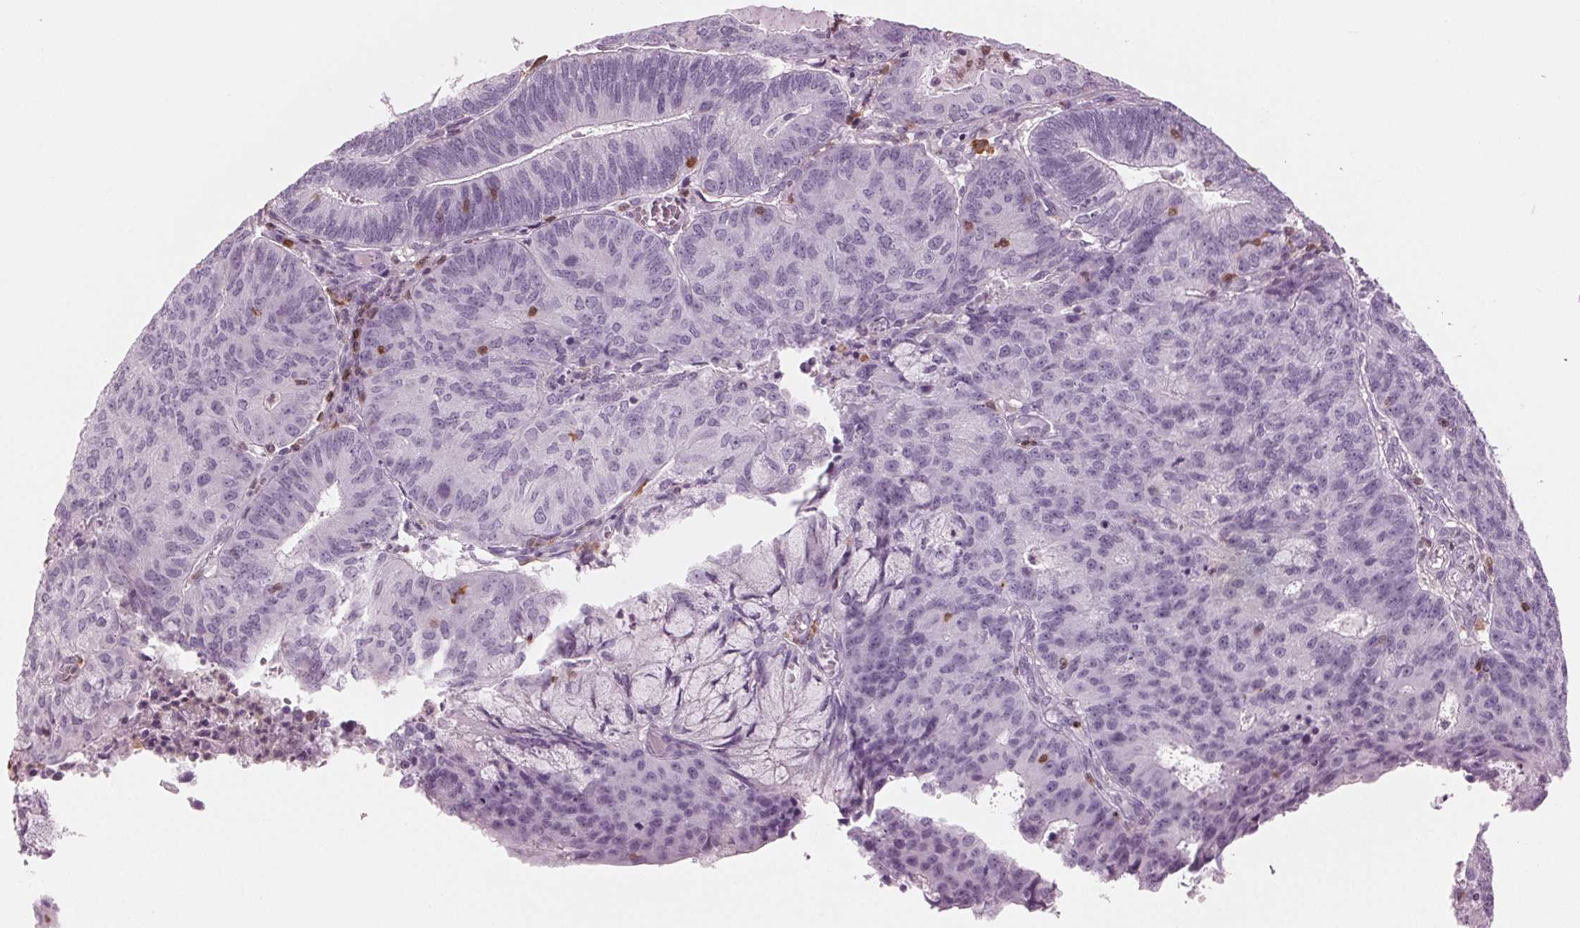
{"staining": {"intensity": "negative", "quantity": "none", "location": "none"}, "tissue": "endometrial cancer", "cell_type": "Tumor cells", "image_type": "cancer", "snomed": [{"axis": "morphology", "description": "Adenocarcinoma, NOS"}, {"axis": "topography", "description": "Endometrium"}], "caption": "A micrograph of adenocarcinoma (endometrial) stained for a protein displays no brown staining in tumor cells.", "gene": "BTLA", "patient": {"sex": "female", "age": 82}}